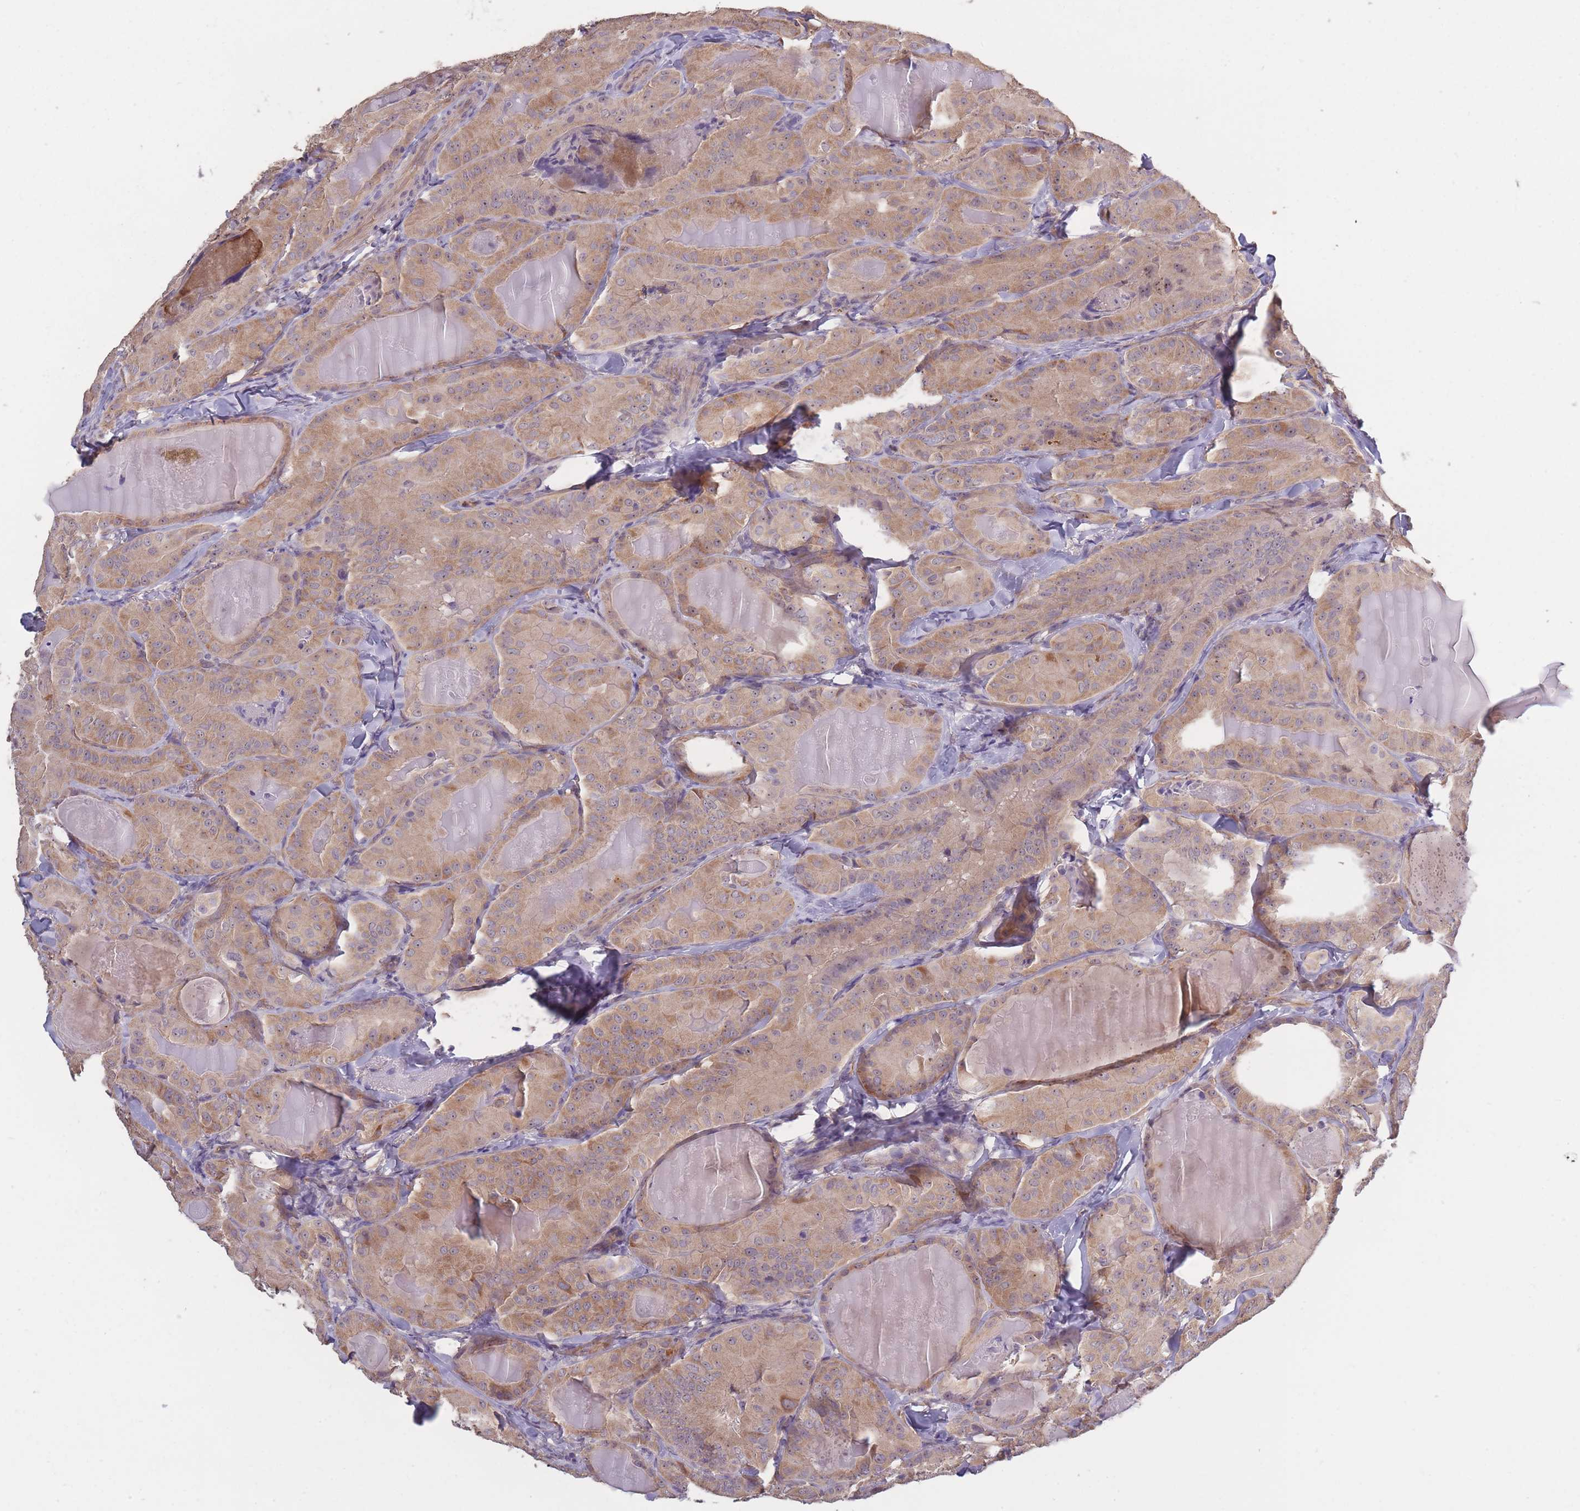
{"staining": {"intensity": "moderate", "quantity": ">75%", "location": "cytoplasmic/membranous"}, "tissue": "thyroid cancer", "cell_type": "Tumor cells", "image_type": "cancer", "snomed": [{"axis": "morphology", "description": "Papillary adenocarcinoma, NOS"}, {"axis": "topography", "description": "Thyroid gland"}], "caption": "High-magnification brightfield microscopy of thyroid cancer (papillary adenocarcinoma) stained with DAB (3,3'-diaminobenzidine) (brown) and counterstained with hematoxylin (blue). tumor cells exhibit moderate cytoplasmic/membranous positivity is appreciated in approximately>75% of cells.", "gene": "KIAA1755", "patient": {"sex": "female", "age": 68}}